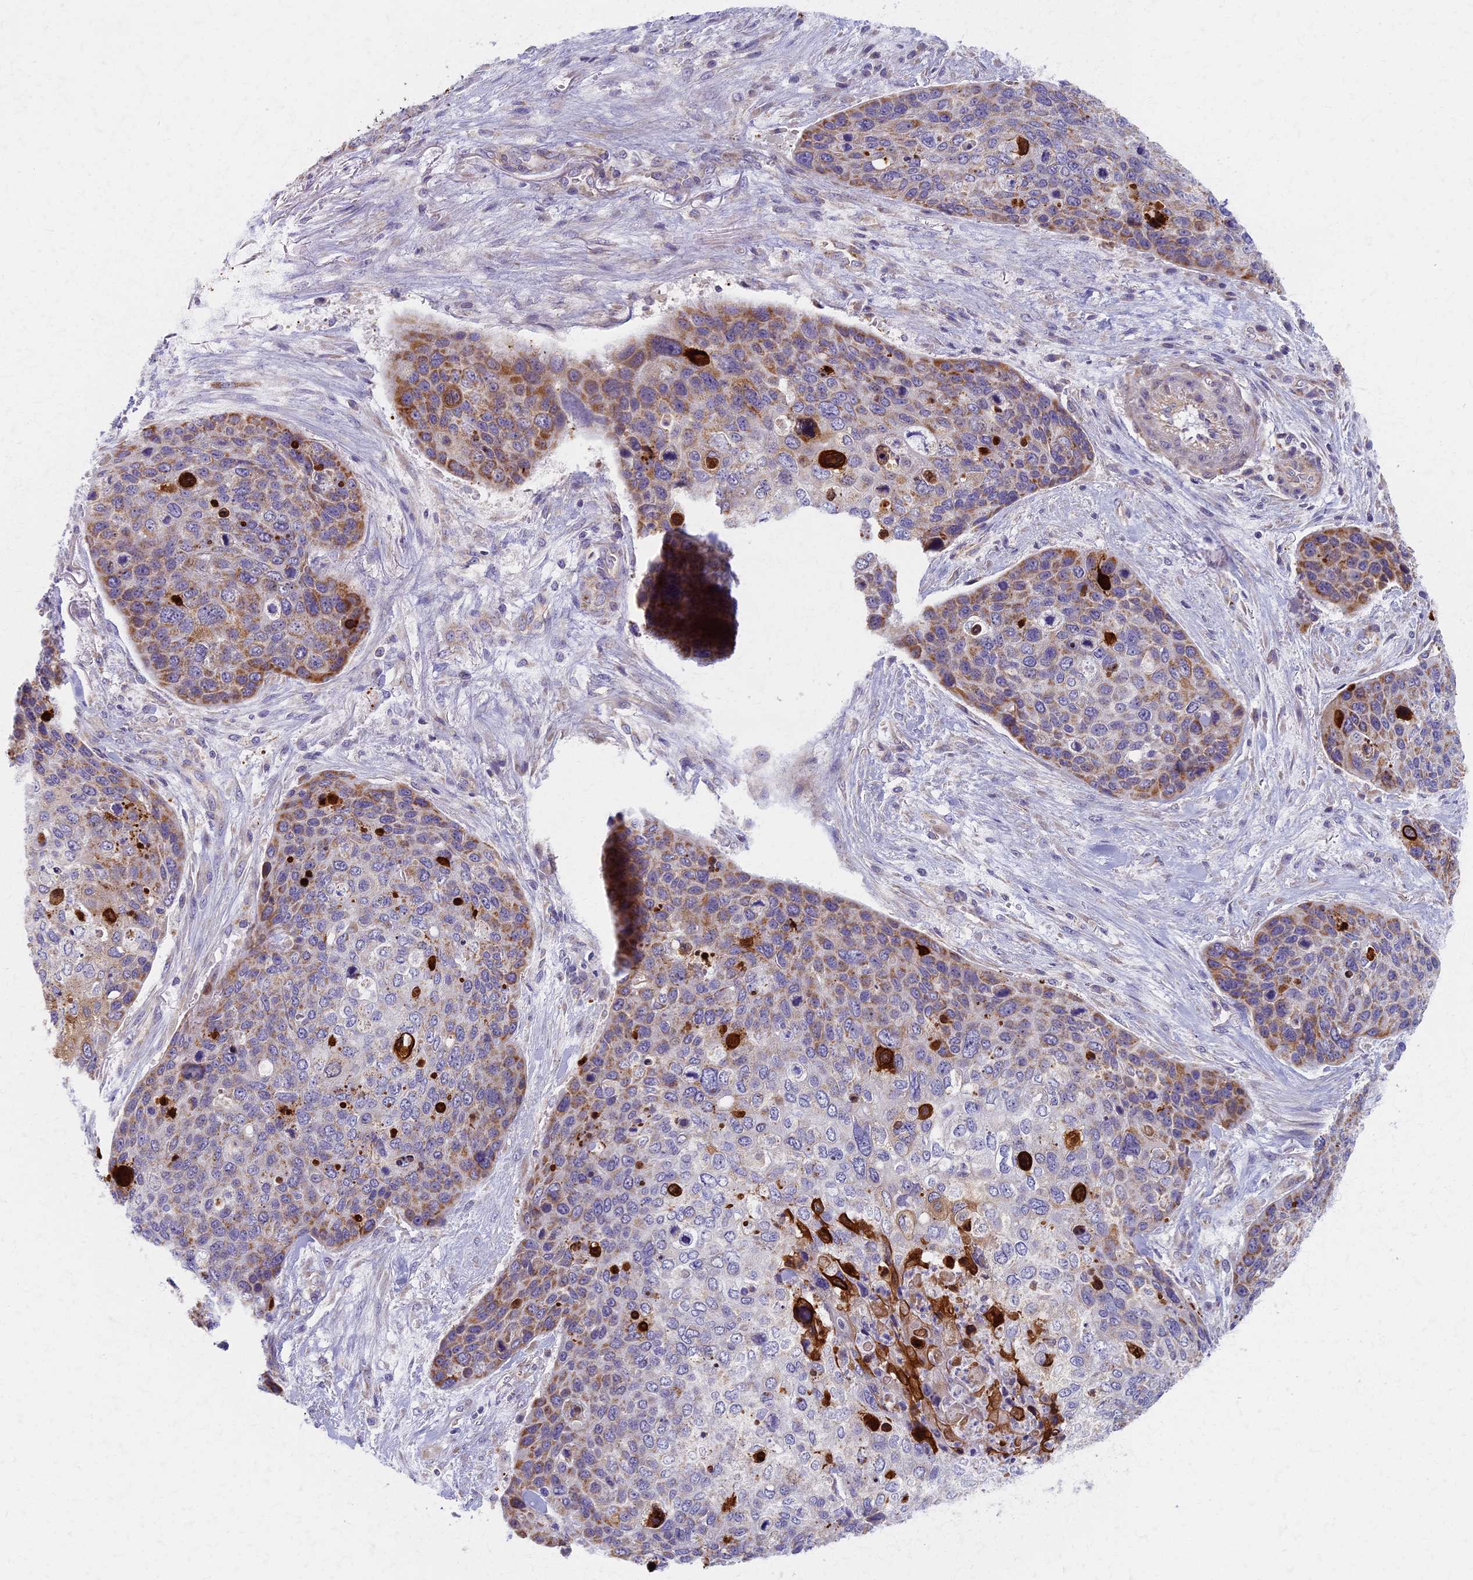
{"staining": {"intensity": "moderate", "quantity": "25%-75%", "location": "cytoplasmic/membranous"}, "tissue": "skin cancer", "cell_type": "Tumor cells", "image_type": "cancer", "snomed": [{"axis": "morphology", "description": "Basal cell carcinoma"}, {"axis": "topography", "description": "Skin"}], "caption": "Immunohistochemistry (IHC) micrograph of basal cell carcinoma (skin) stained for a protein (brown), which reveals medium levels of moderate cytoplasmic/membranous staining in about 25%-75% of tumor cells.", "gene": "MRPS25", "patient": {"sex": "female", "age": 74}}